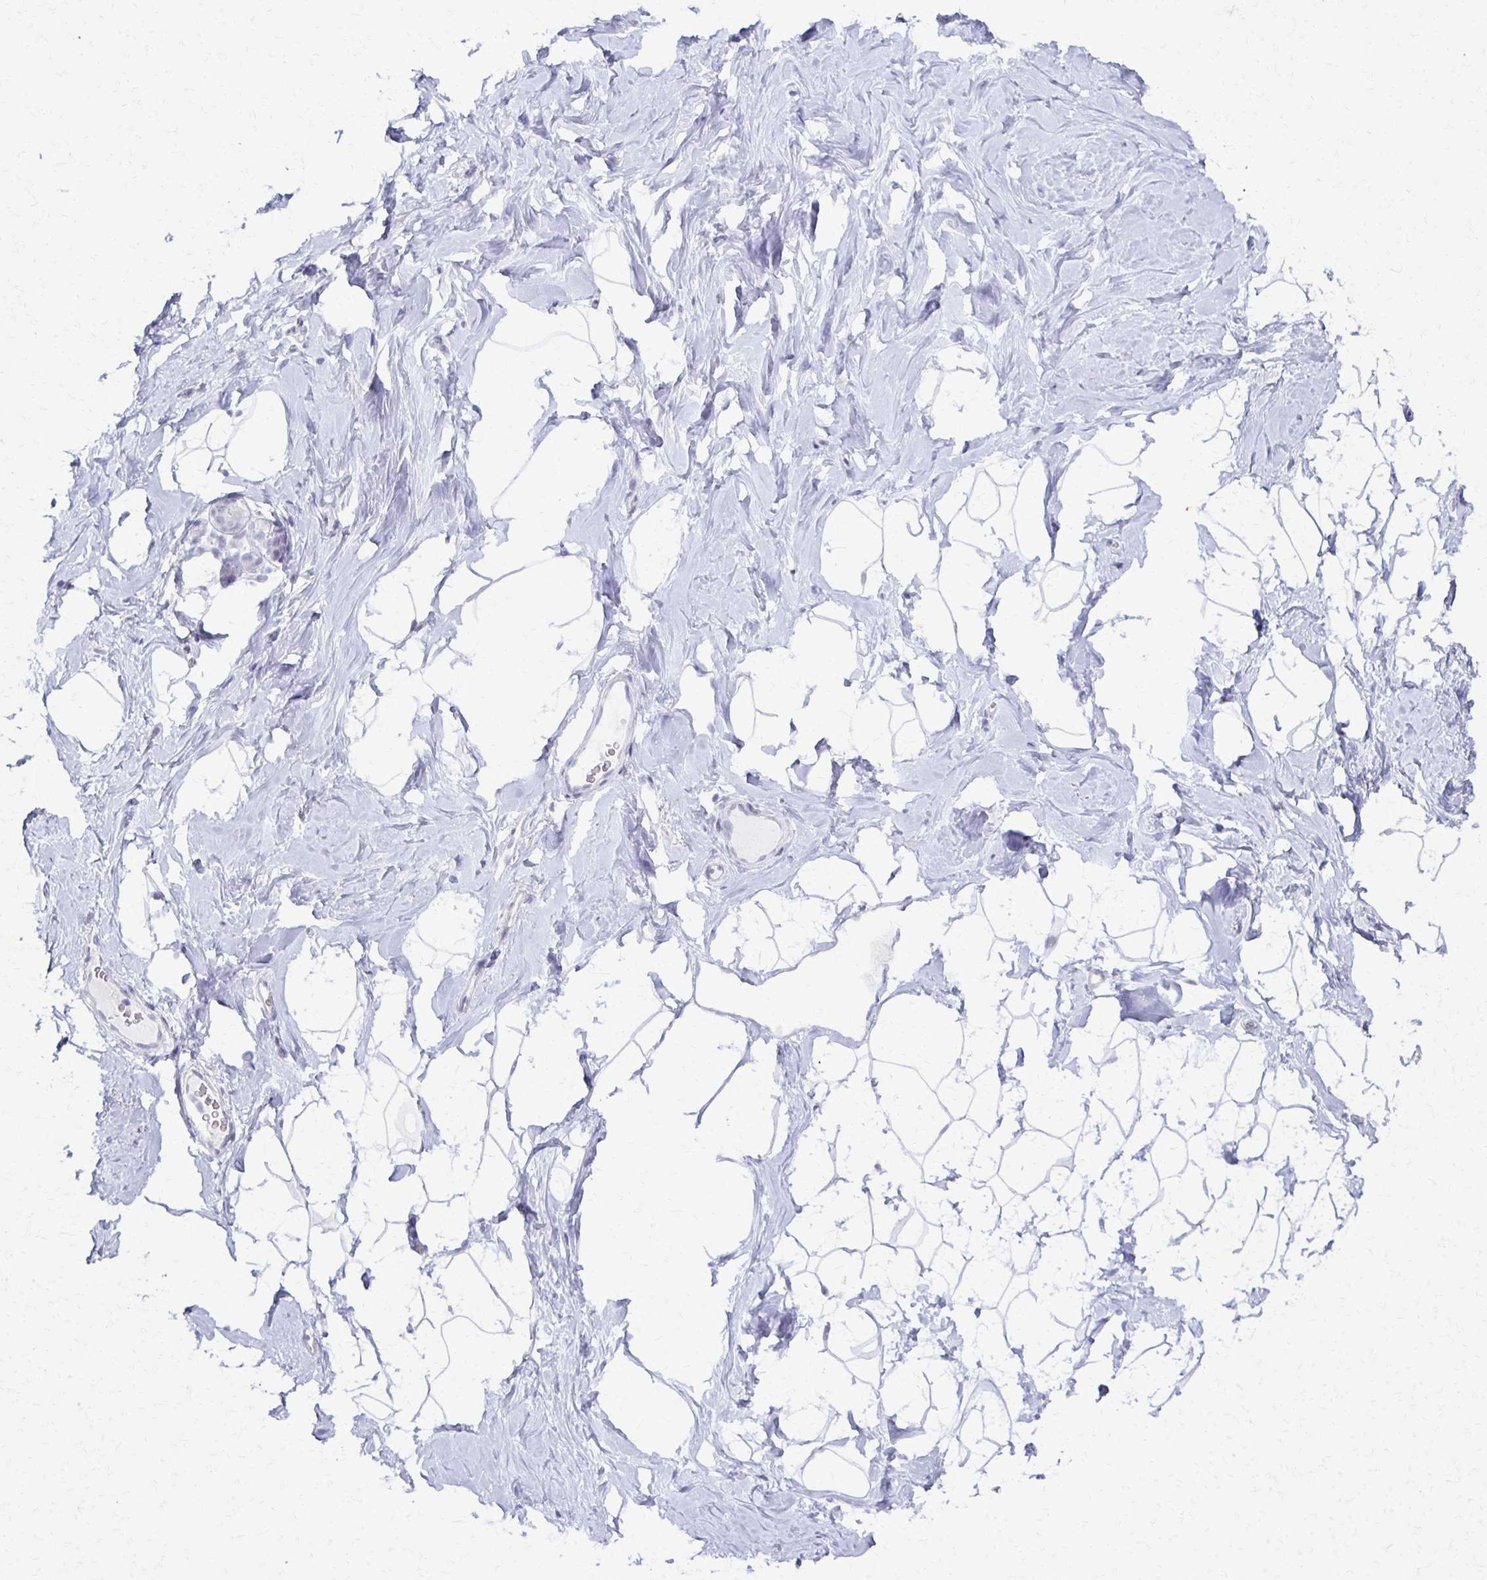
{"staining": {"intensity": "negative", "quantity": "none", "location": "none"}, "tissue": "breast", "cell_type": "Adipocytes", "image_type": "normal", "snomed": [{"axis": "morphology", "description": "Normal tissue, NOS"}, {"axis": "topography", "description": "Breast"}], "caption": "There is no significant expression in adipocytes of breast. (Stains: DAB immunohistochemistry with hematoxylin counter stain, Microscopy: brightfield microscopy at high magnification).", "gene": "MORC4", "patient": {"sex": "female", "age": 32}}